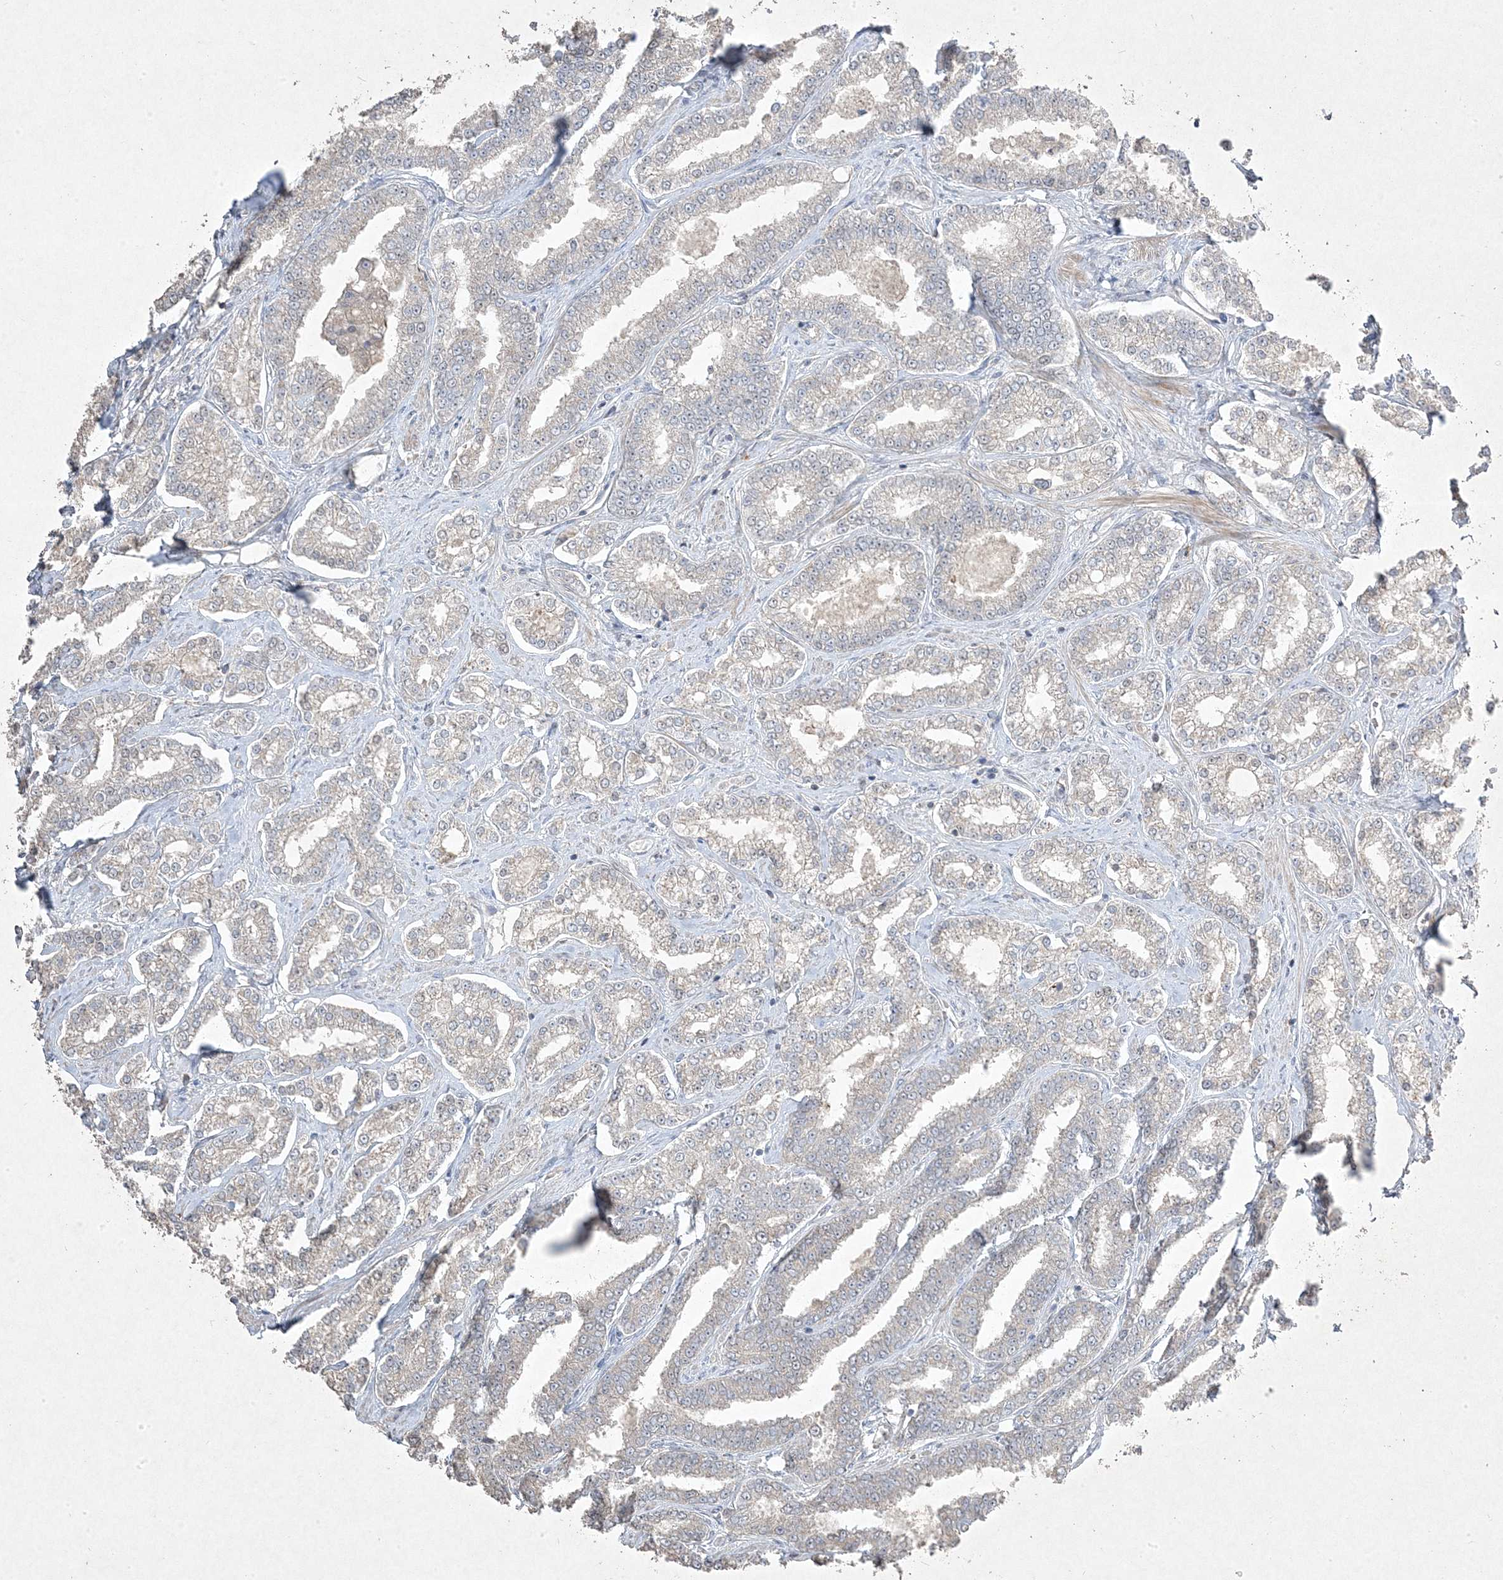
{"staining": {"intensity": "negative", "quantity": "none", "location": "none"}, "tissue": "prostate cancer", "cell_type": "Tumor cells", "image_type": "cancer", "snomed": [{"axis": "morphology", "description": "Normal tissue, NOS"}, {"axis": "morphology", "description": "Adenocarcinoma, High grade"}, {"axis": "topography", "description": "Prostate"}], "caption": "Tumor cells show no significant positivity in prostate high-grade adenocarcinoma. Brightfield microscopy of immunohistochemistry (IHC) stained with DAB (3,3'-diaminobenzidine) (brown) and hematoxylin (blue), captured at high magnification.", "gene": "RGL4", "patient": {"sex": "male", "age": 83}}